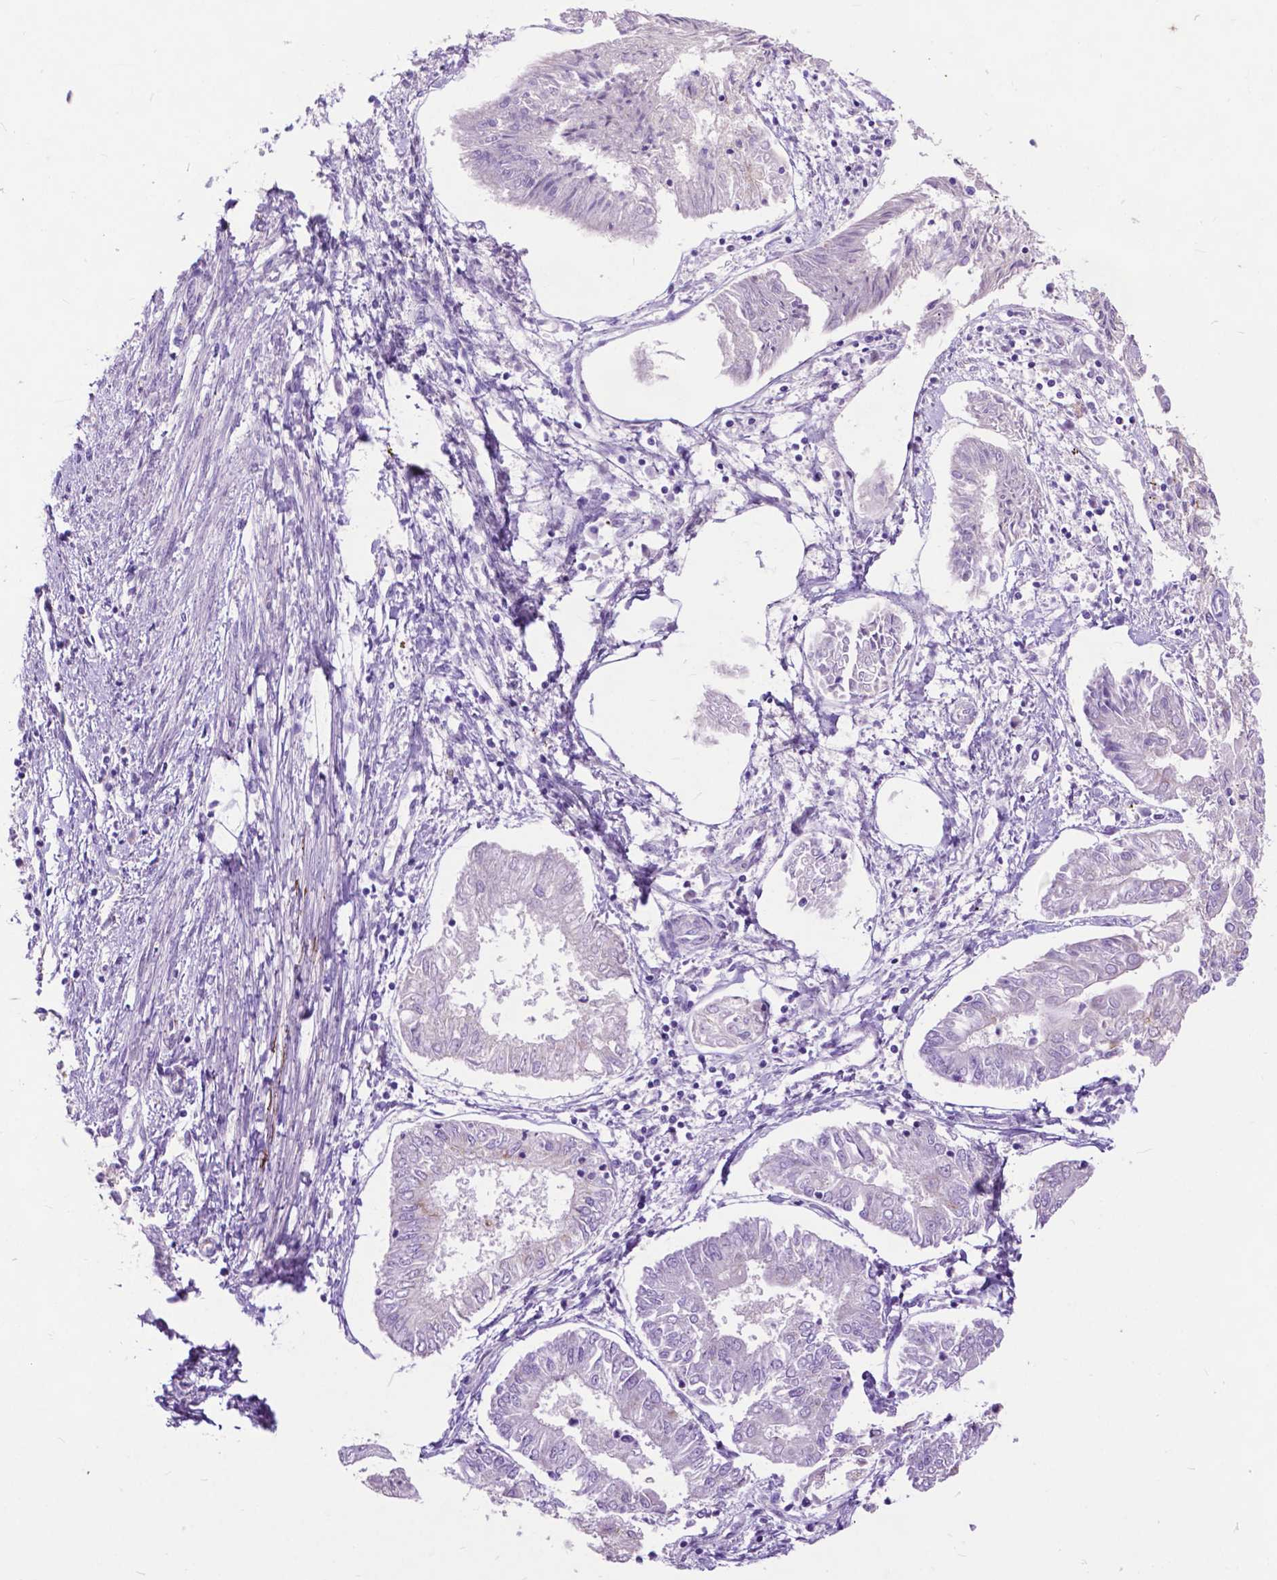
{"staining": {"intensity": "negative", "quantity": "none", "location": "none"}, "tissue": "endometrial cancer", "cell_type": "Tumor cells", "image_type": "cancer", "snomed": [{"axis": "morphology", "description": "Adenocarcinoma, NOS"}, {"axis": "topography", "description": "Endometrium"}], "caption": "Tumor cells are negative for protein expression in human adenocarcinoma (endometrial).", "gene": "PCDHA12", "patient": {"sex": "female", "age": 68}}